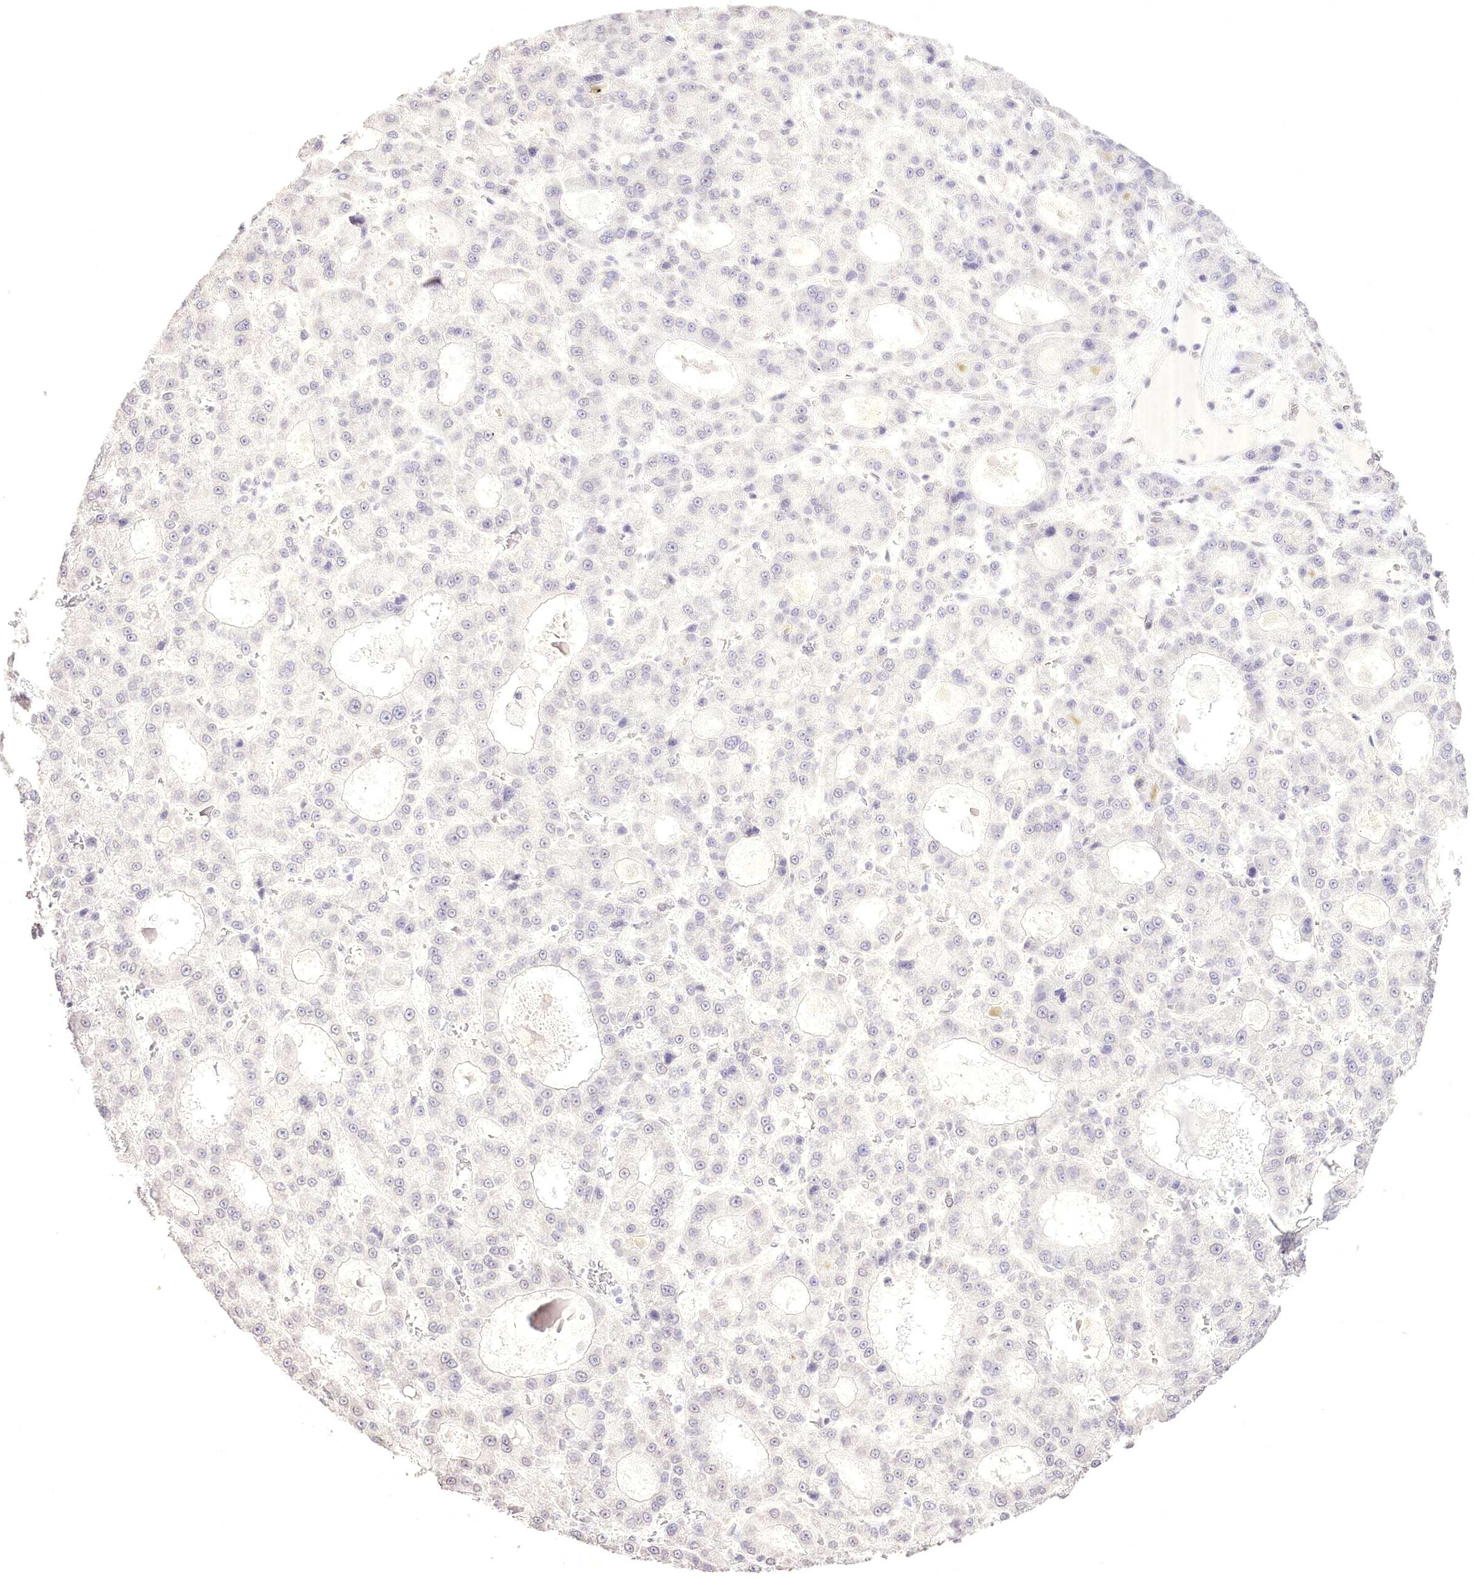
{"staining": {"intensity": "negative", "quantity": "none", "location": "none"}, "tissue": "liver cancer", "cell_type": "Tumor cells", "image_type": "cancer", "snomed": [{"axis": "morphology", "description": "Carcinoma, Hepatocellular, NOS"}, {"axis": "topography", "description": "Liver"}], "caption": "Human liver cancer stained for a protein using immunohistochemistry demonstrates no staining in tumor cells.", "gene": "SLC39A10", "patient": {"sex": "male", "age": 70}}